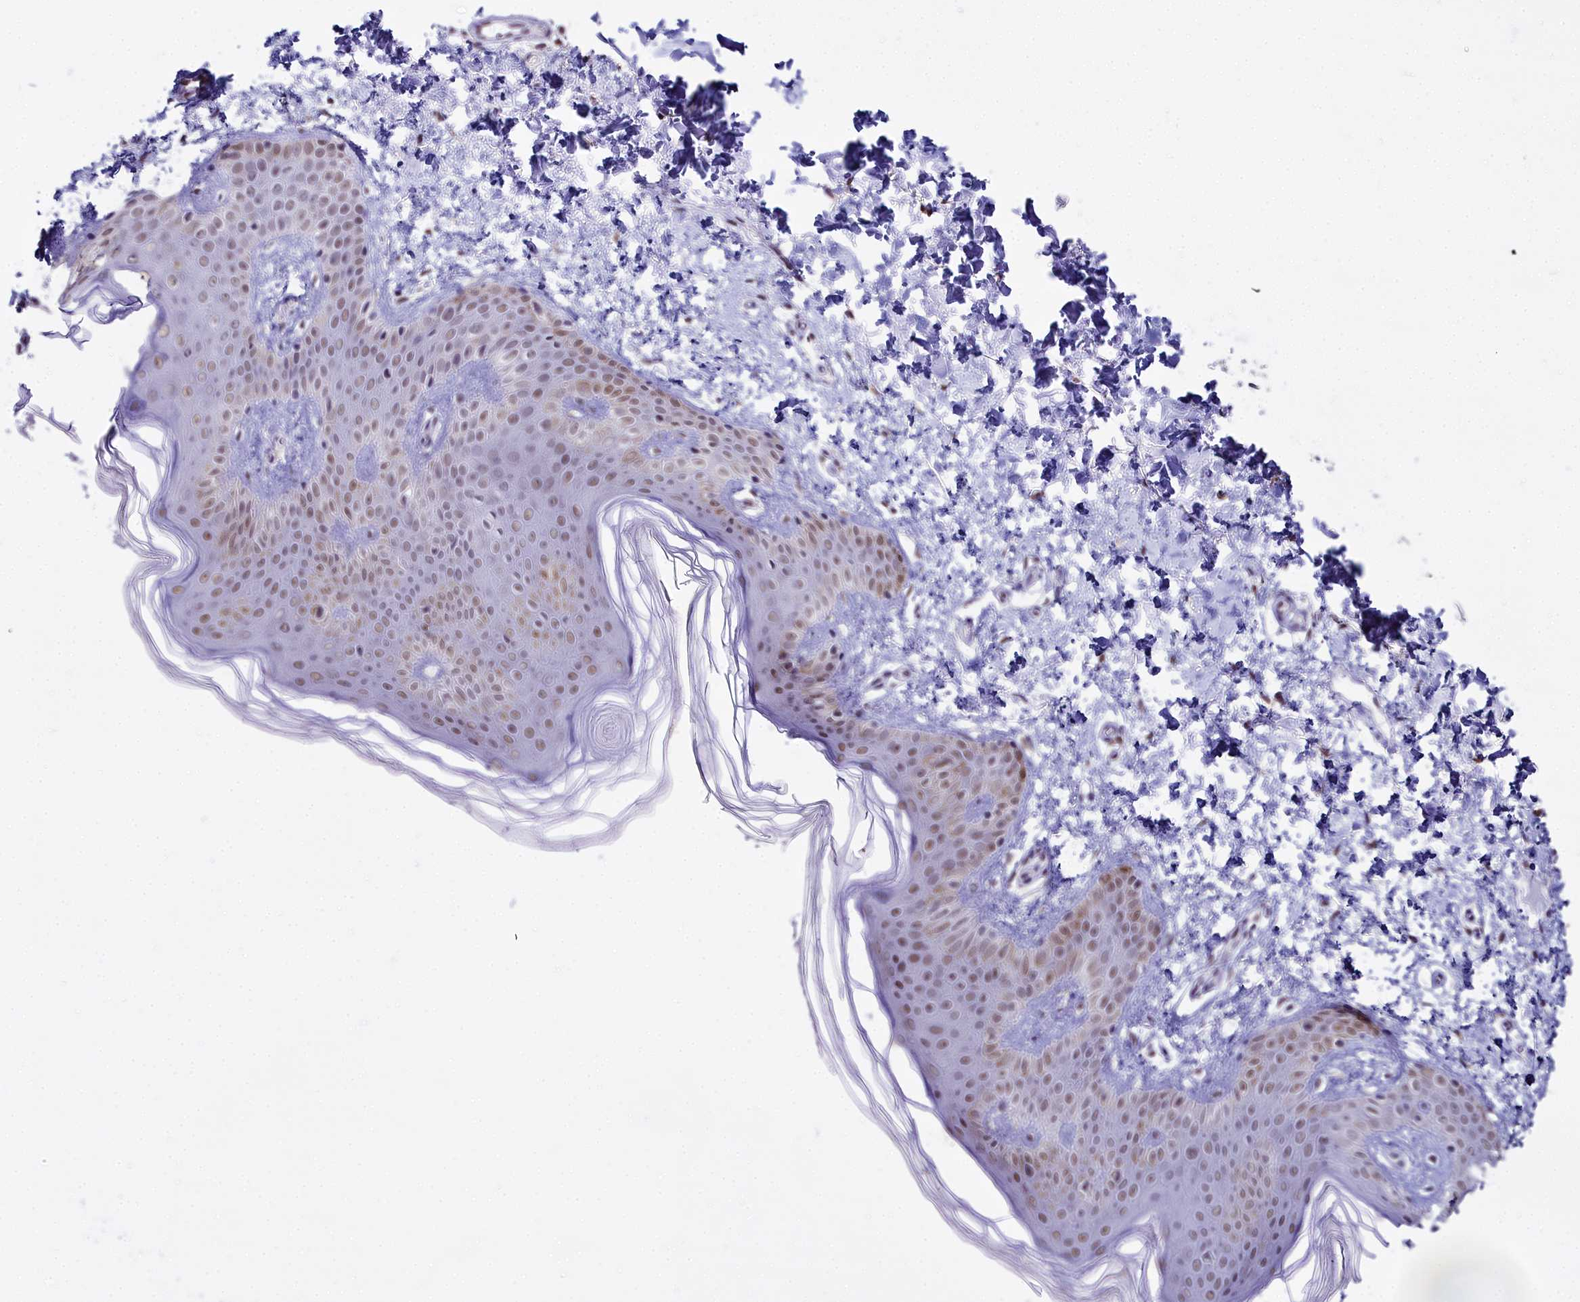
{"staining": {"intensity": "moderate", "quantity": ">75%", "location": "nuclear"}, "tissue": "skin", "cell_type": "Fibroblasts", "image_type": "normal", "snomed": [{"axis": "morphology", "description": "Normal tissue, NOS"}, {"axis": "morphology", "description": "Neoplasm, benign, NOS"}, {"axis": "topography", "description": "Skin"}, {"axis": "topography", "description": "Soft tissue"}], "caption": "Moderate nuclear protein positivity is present in about >75% of fibroblasts in skin. Using DAB (brown) and hematoxylin (blue) stains, captured at high magnification using brightfield microscopy.", "gene": "RBM12", "patient": {"sex": "male", "age": 26}}